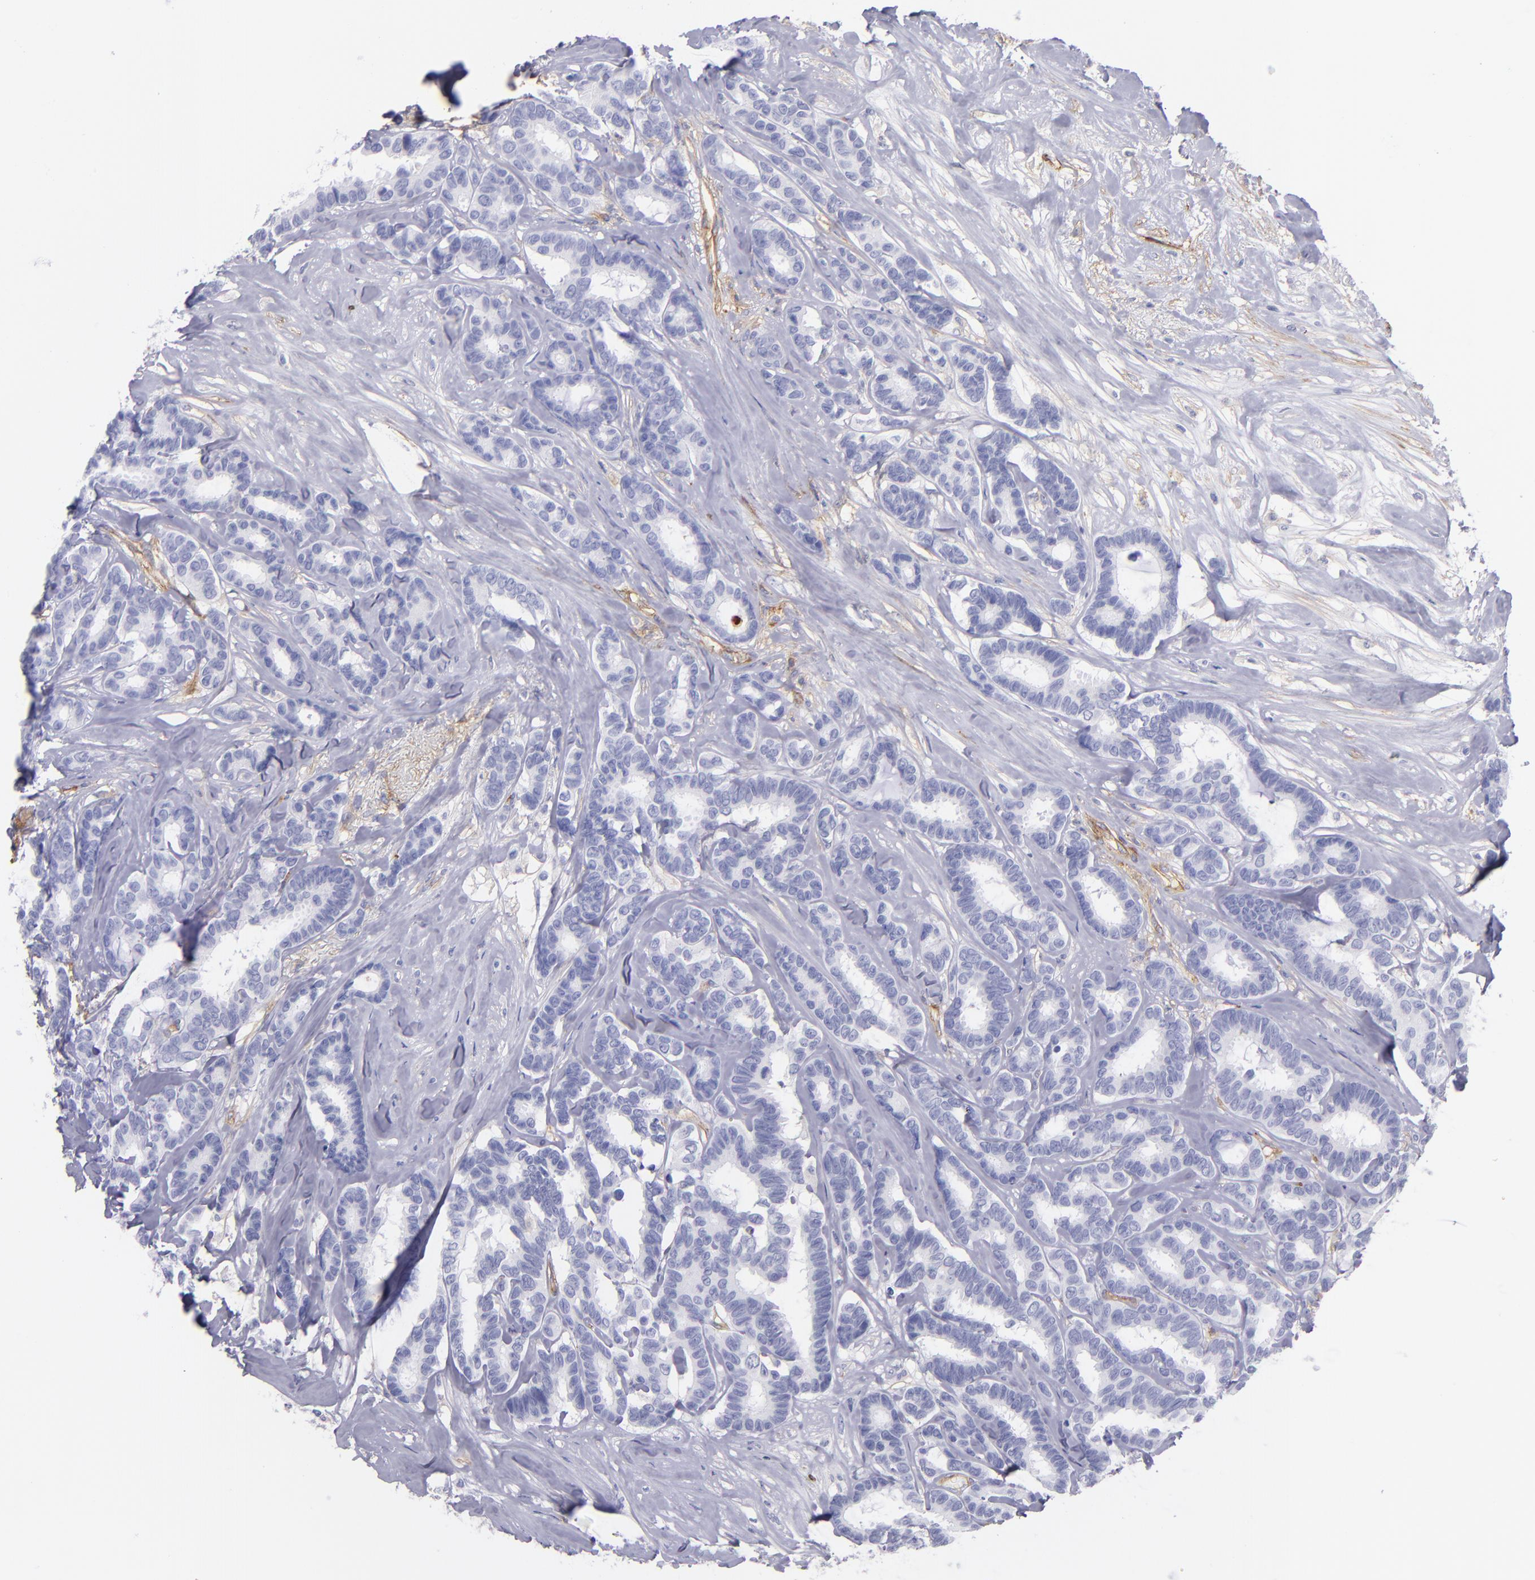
{"staining": {"intensity": "negative", "quantity": "none", "location": "none"}, "tissue": "breast cancer", "cell_type": "Tumor cells", "image_type": "cancer", "snomed": [{"axis": "morphology", "description": "Duct carcinoma"}, {"axis": "topography", "description": "Breast"}], "caption": "An IHC micrograph of breast infiltrating ductal carcinoma is shown. There is no staining in tumor cells of breast infiltrating ductal carcinoma. The staining was performed using DAB to visualize the protein expression in brown, while the nuclei were stained in blue with hematoxylin (Magnification: 20x).", "gene": "ENTPD1", "patient": {"sex": "female", "age": 87}}